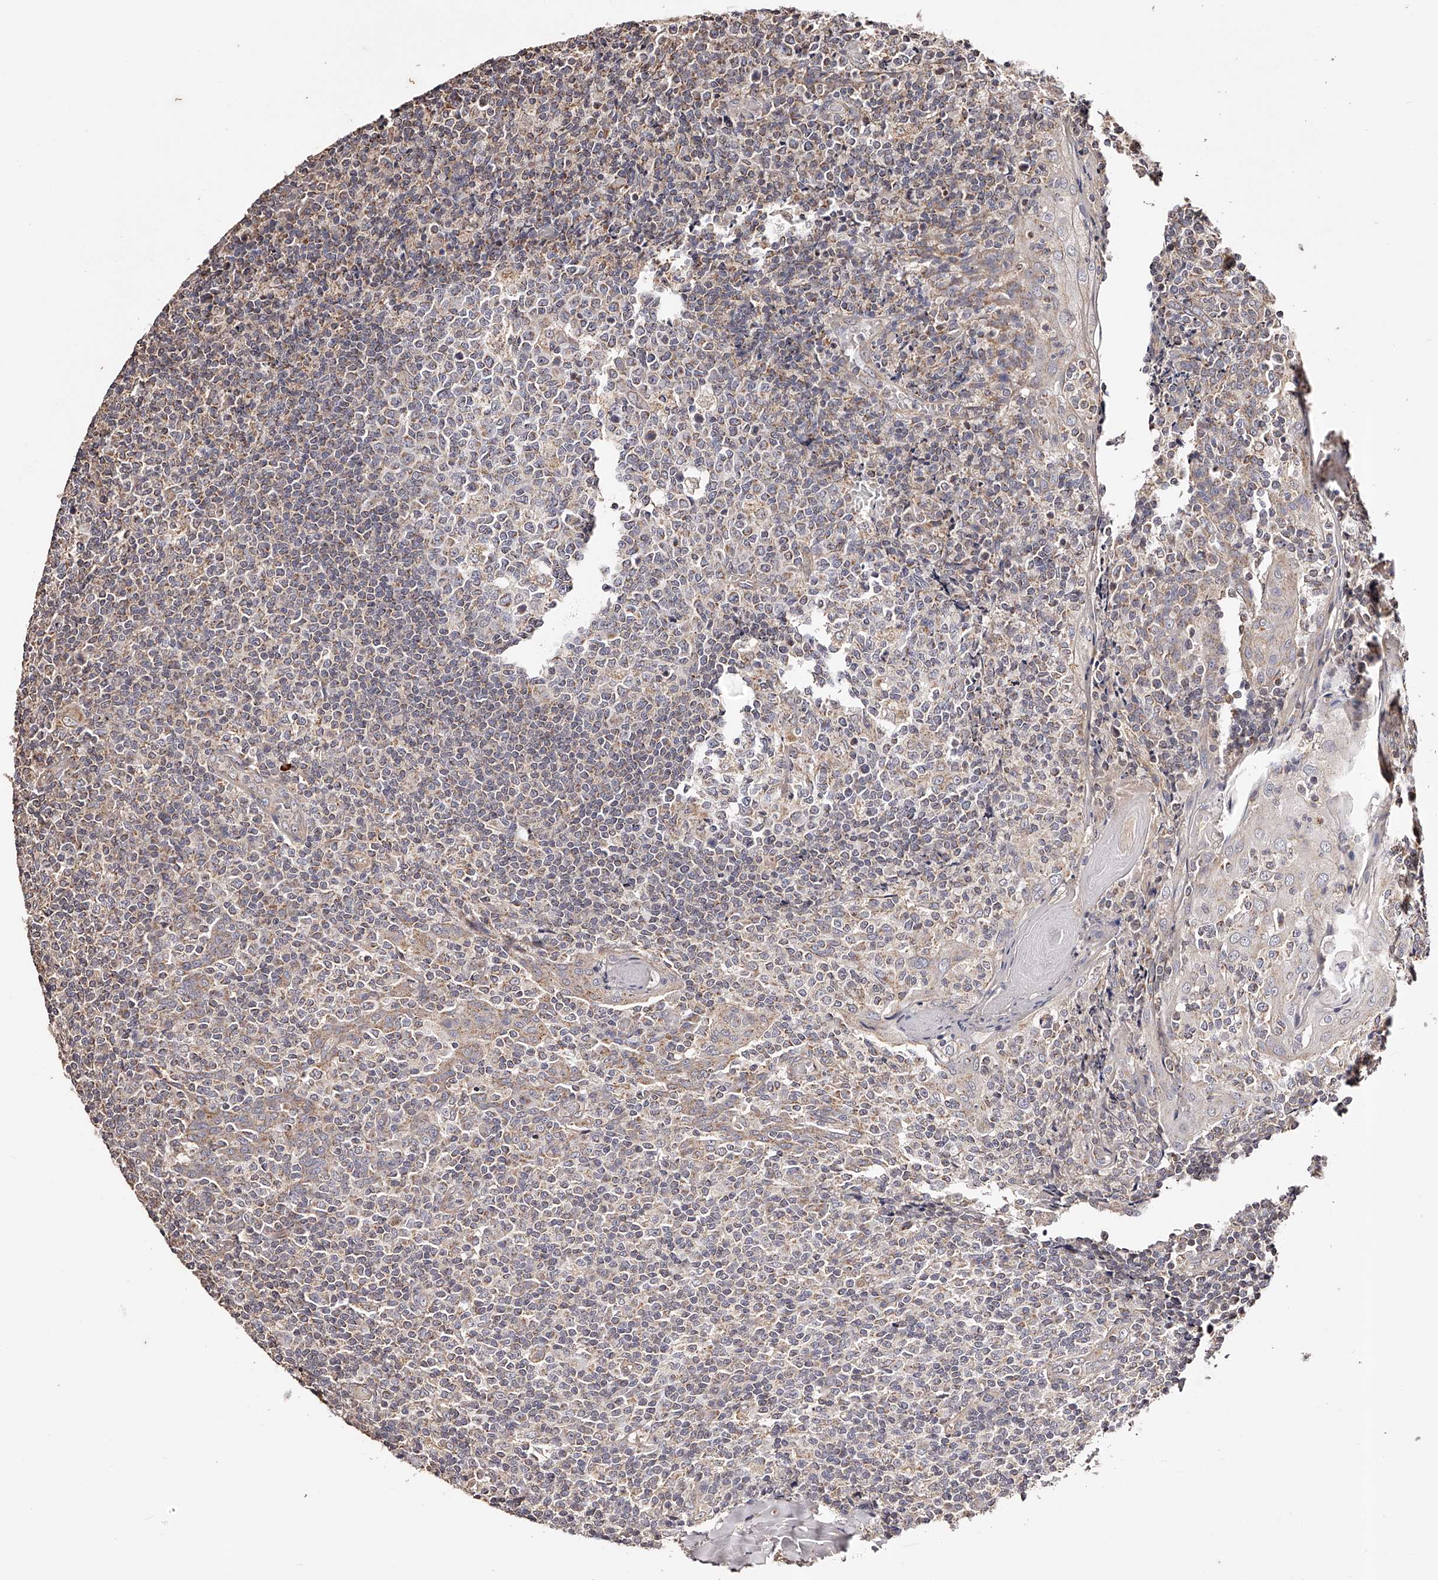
{"staining": {"intensity": "negative", "quantity": "none", "location": "none"}, "tissue": "tonsil", "cell_type": "Germinal center cells", "image_type": "normal", "snomed": [{"axis": "morphology", "description": "Normal tissue, NOS"}, {"axis": "topography", "description": "Tonsil"}], "caption": "Immunohistochemistry image of unremarkable tonsil: tonsil stained with DAB reveals no significant protein expression in germinal center cells.", "gene": "USP21", "patient": {"sex": "female", "age": 19}}